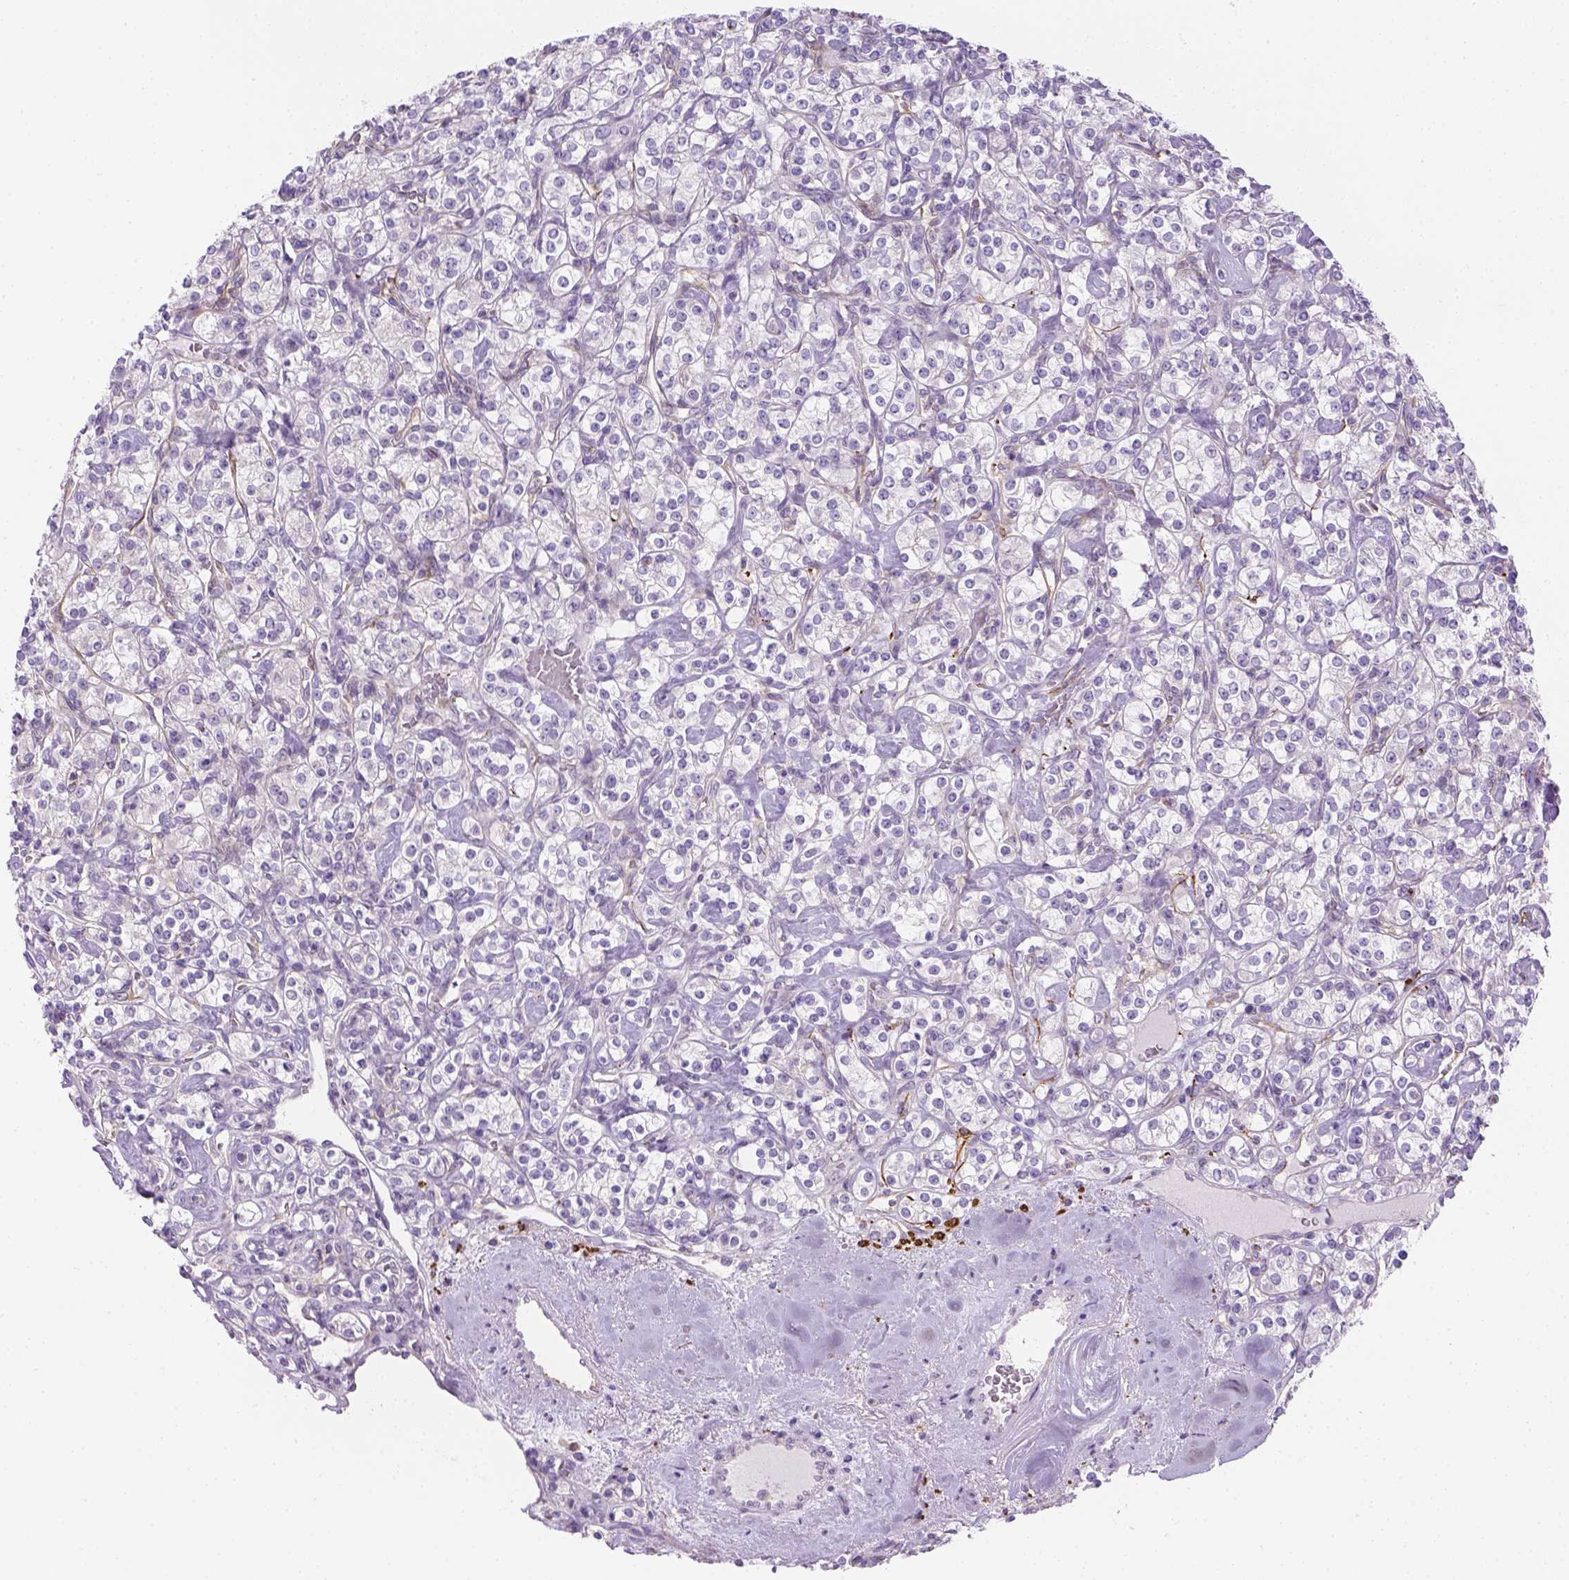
{"staining": {"intensity": "negative", "quantity": "none", "location": "none"}, "tissue": "renal cancer", "cell_type": "Tumor cells", "image_type": "cancer", "snomed": [{"axis": "morphology", "description": "Adenocarcinoma, NOS"}, {"axis": "topography", "description": "Kidney"}], "caption": "A high-resolution micrograph shows immunohistochemistry (IHC) staining of renal adenocarcinoma, which demonstrates no significant staining in tumor cells.", "gene": "CACNB1", "patient": {"sex": "male", "age": 77}}